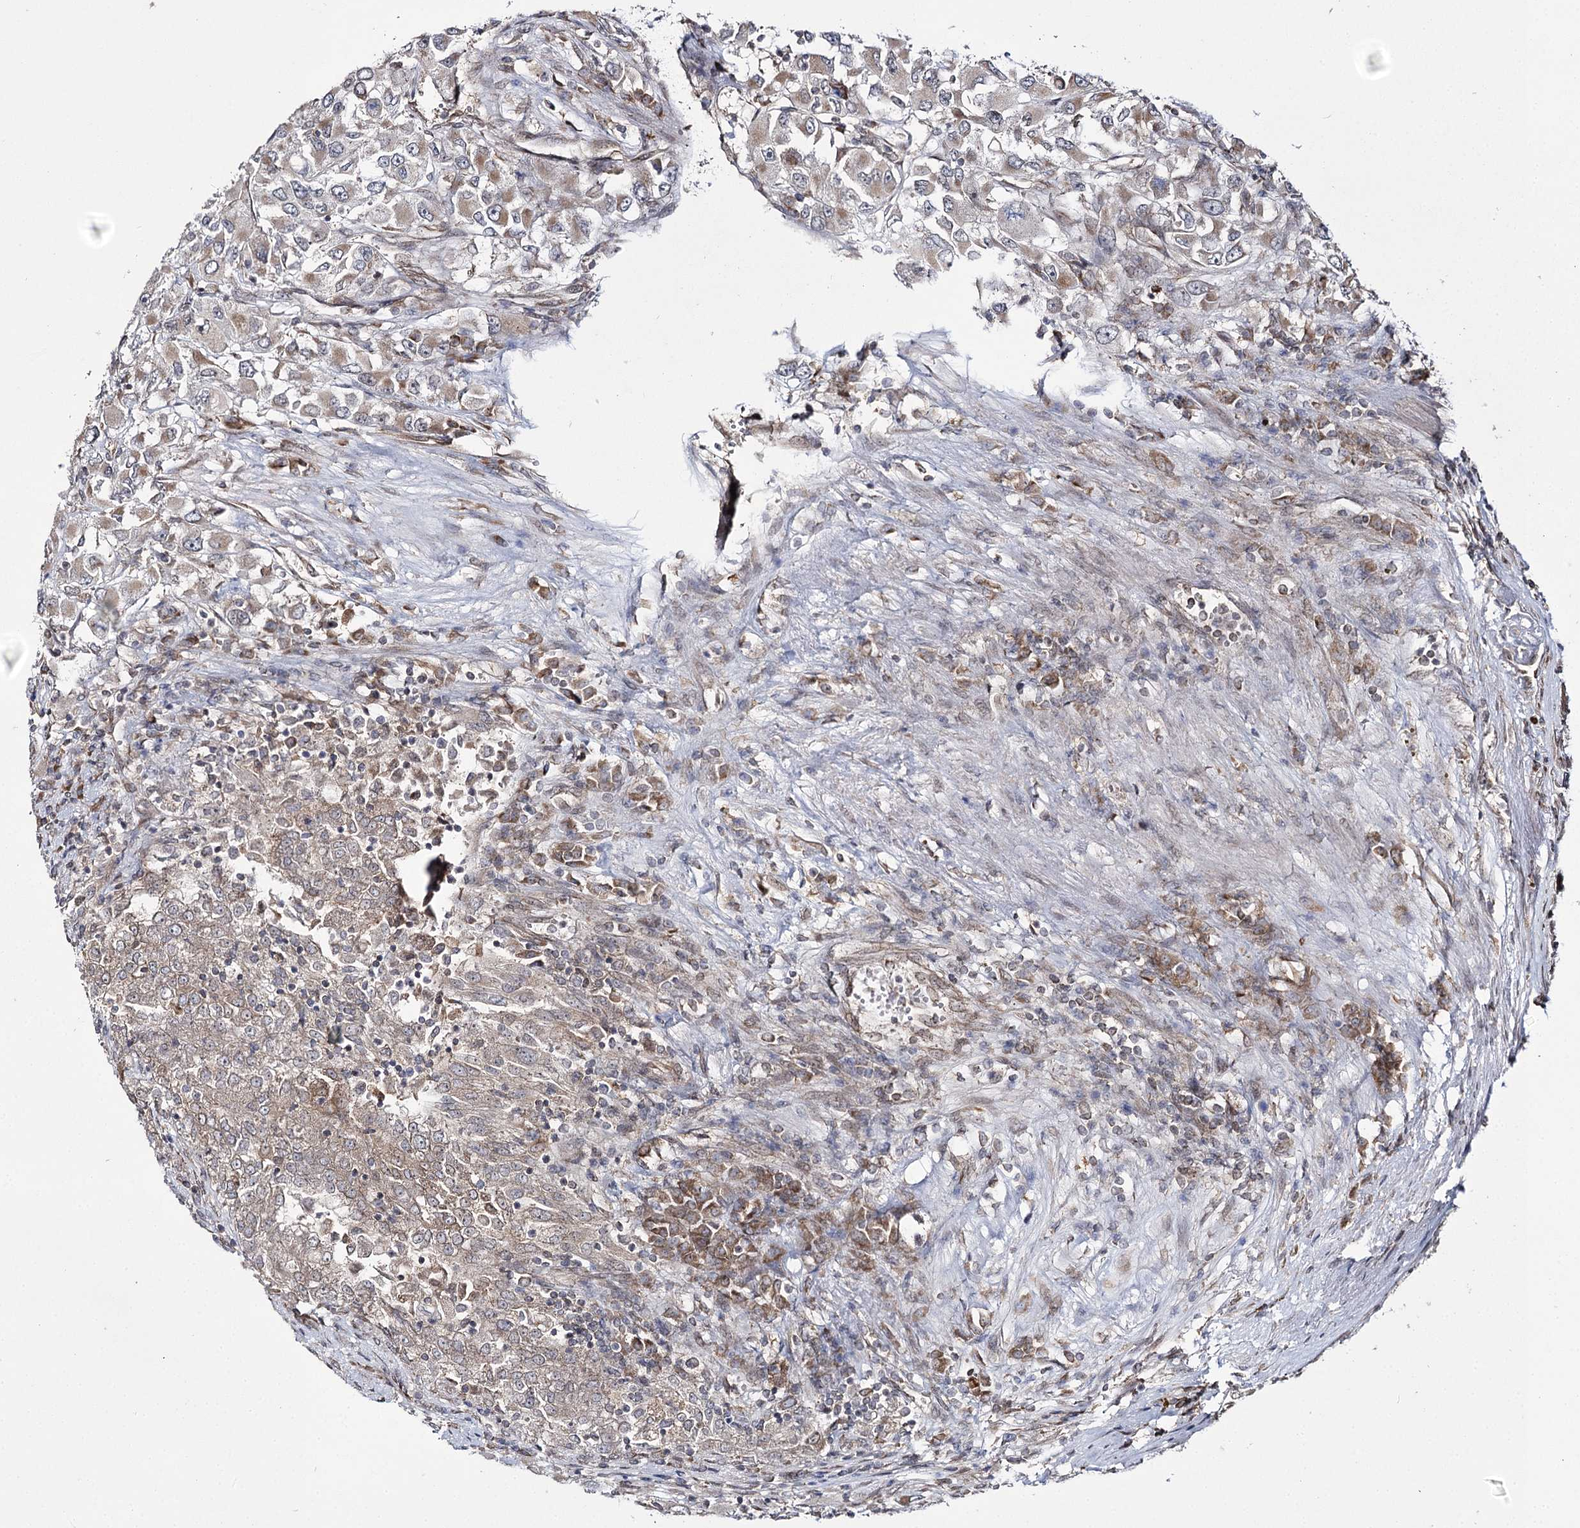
{"staining": {"intensity": "weak", "quantity": ">75%", "location": "cytoplasmic/membranous"}, "tissue": "renal cancer", "cell_type": "Tumor cells", "image_type": "cancer", "snomed": [{"axis": "morphology", "description": "Adenocarcinoma, NOS"}, {"axis": "topography", "description": "Kidney"}], "caption": "Weak cytoplasmic/membranous staining is seen in about >75% of tumor cells in adenocarcinoma (renal).", "gene": "TRNT1", "patient": {"sex": "female", "age": 52}}